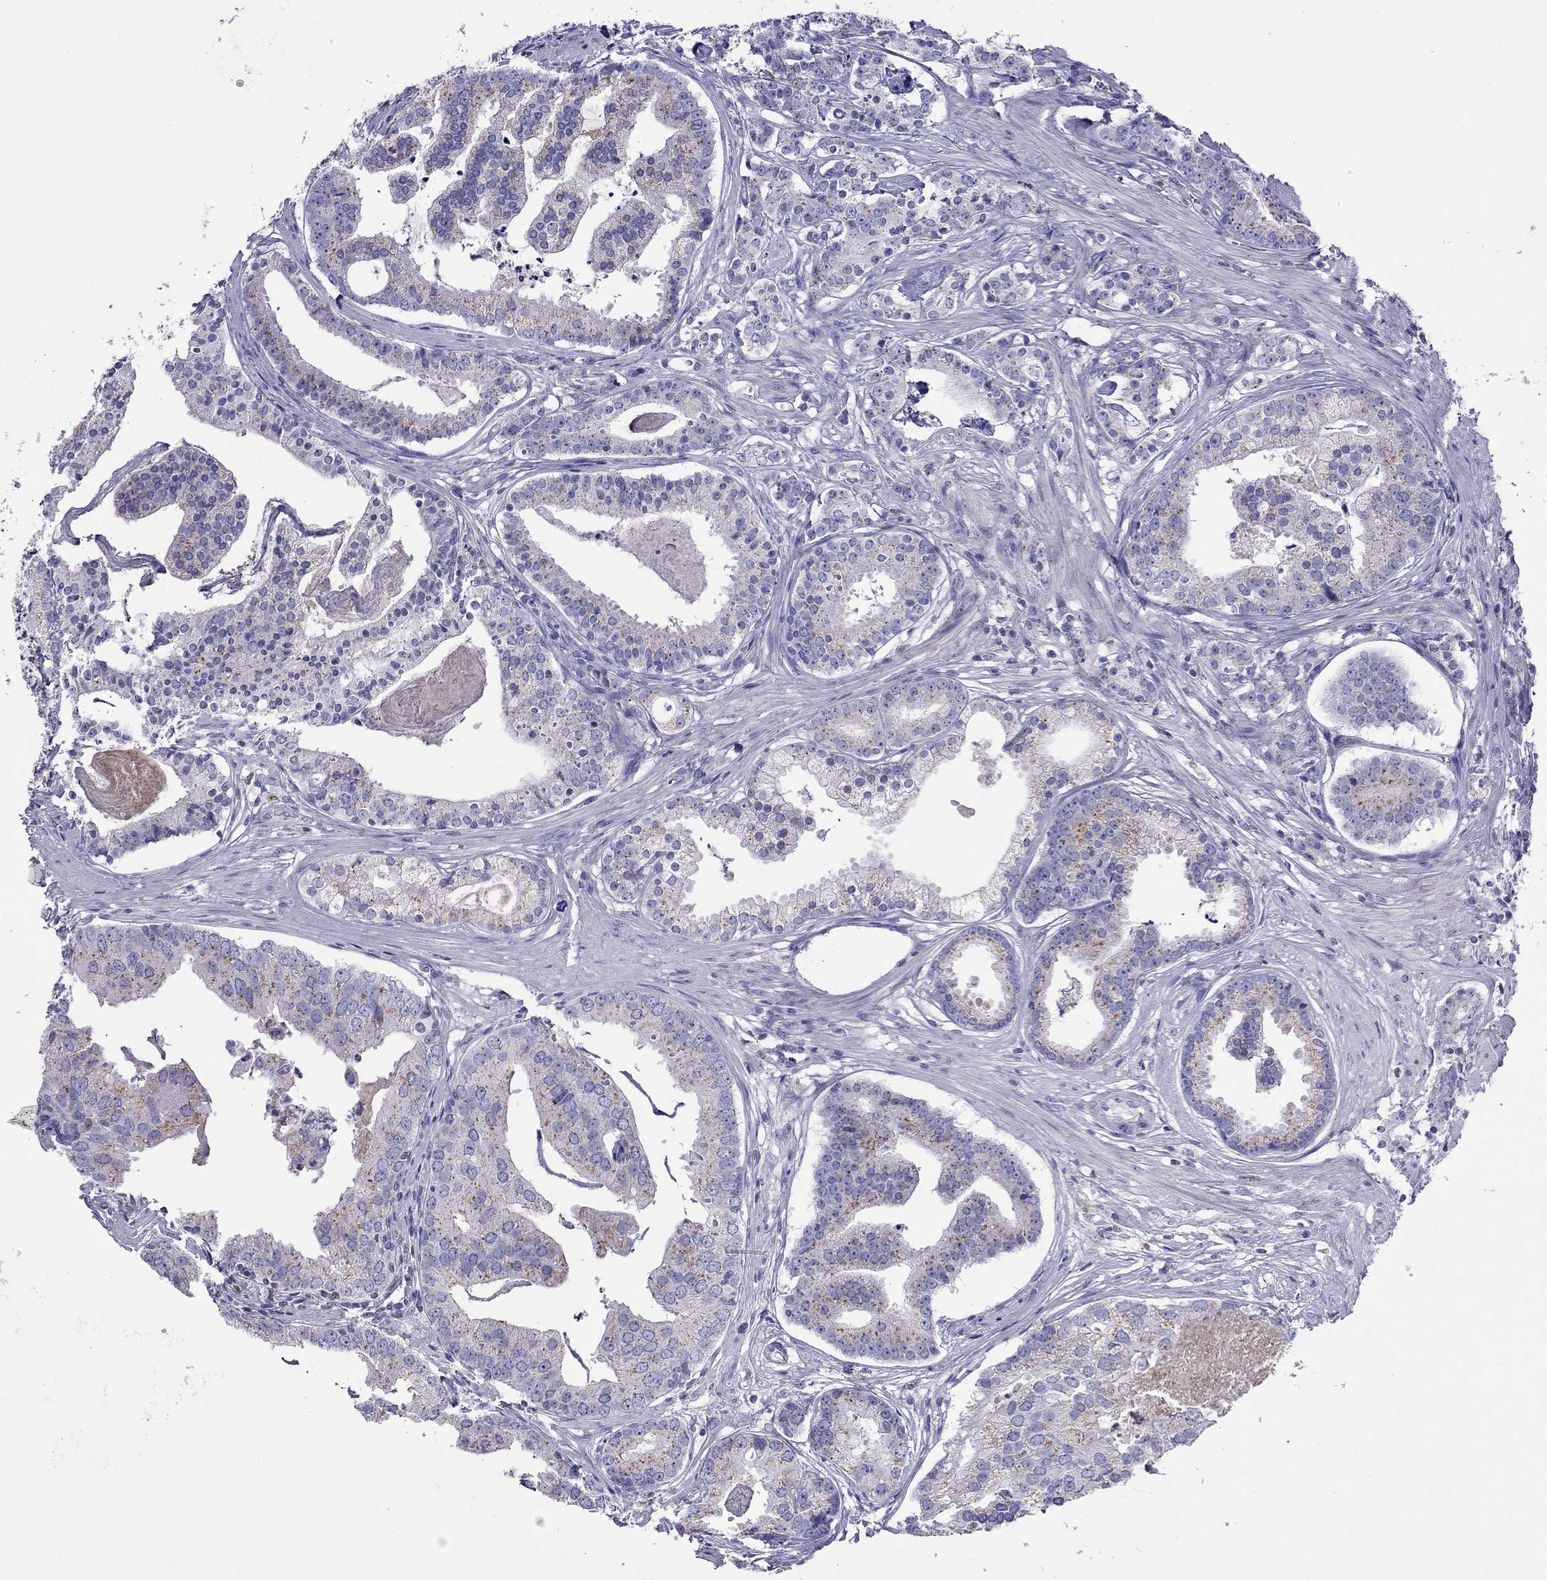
{"staining": {"intensity": "moderate", "quantity": ">75%", "location": "cytoplasmic/membranous"}, "tissue": "prostate cancer", "cell_type": "Tumor cells", "image_type": "cancer", "snomed": [{"axis": "morphology", "description": "Adenocarcinoma, NOS"}, {"axis": "topography", "description": "Prostate and seminal vesicle, NOS"}, {"axis": "topography", "description": "Prostate"}], "caption": "Protein positivity by immunohistochemistry (IHC) demonstrates moderate cytoplasmic/membranous expression in approximately >75% of tumor cells in prostate cancer.", "gene": "MPZ", "patient": {"sex": "male", "age": 44}}